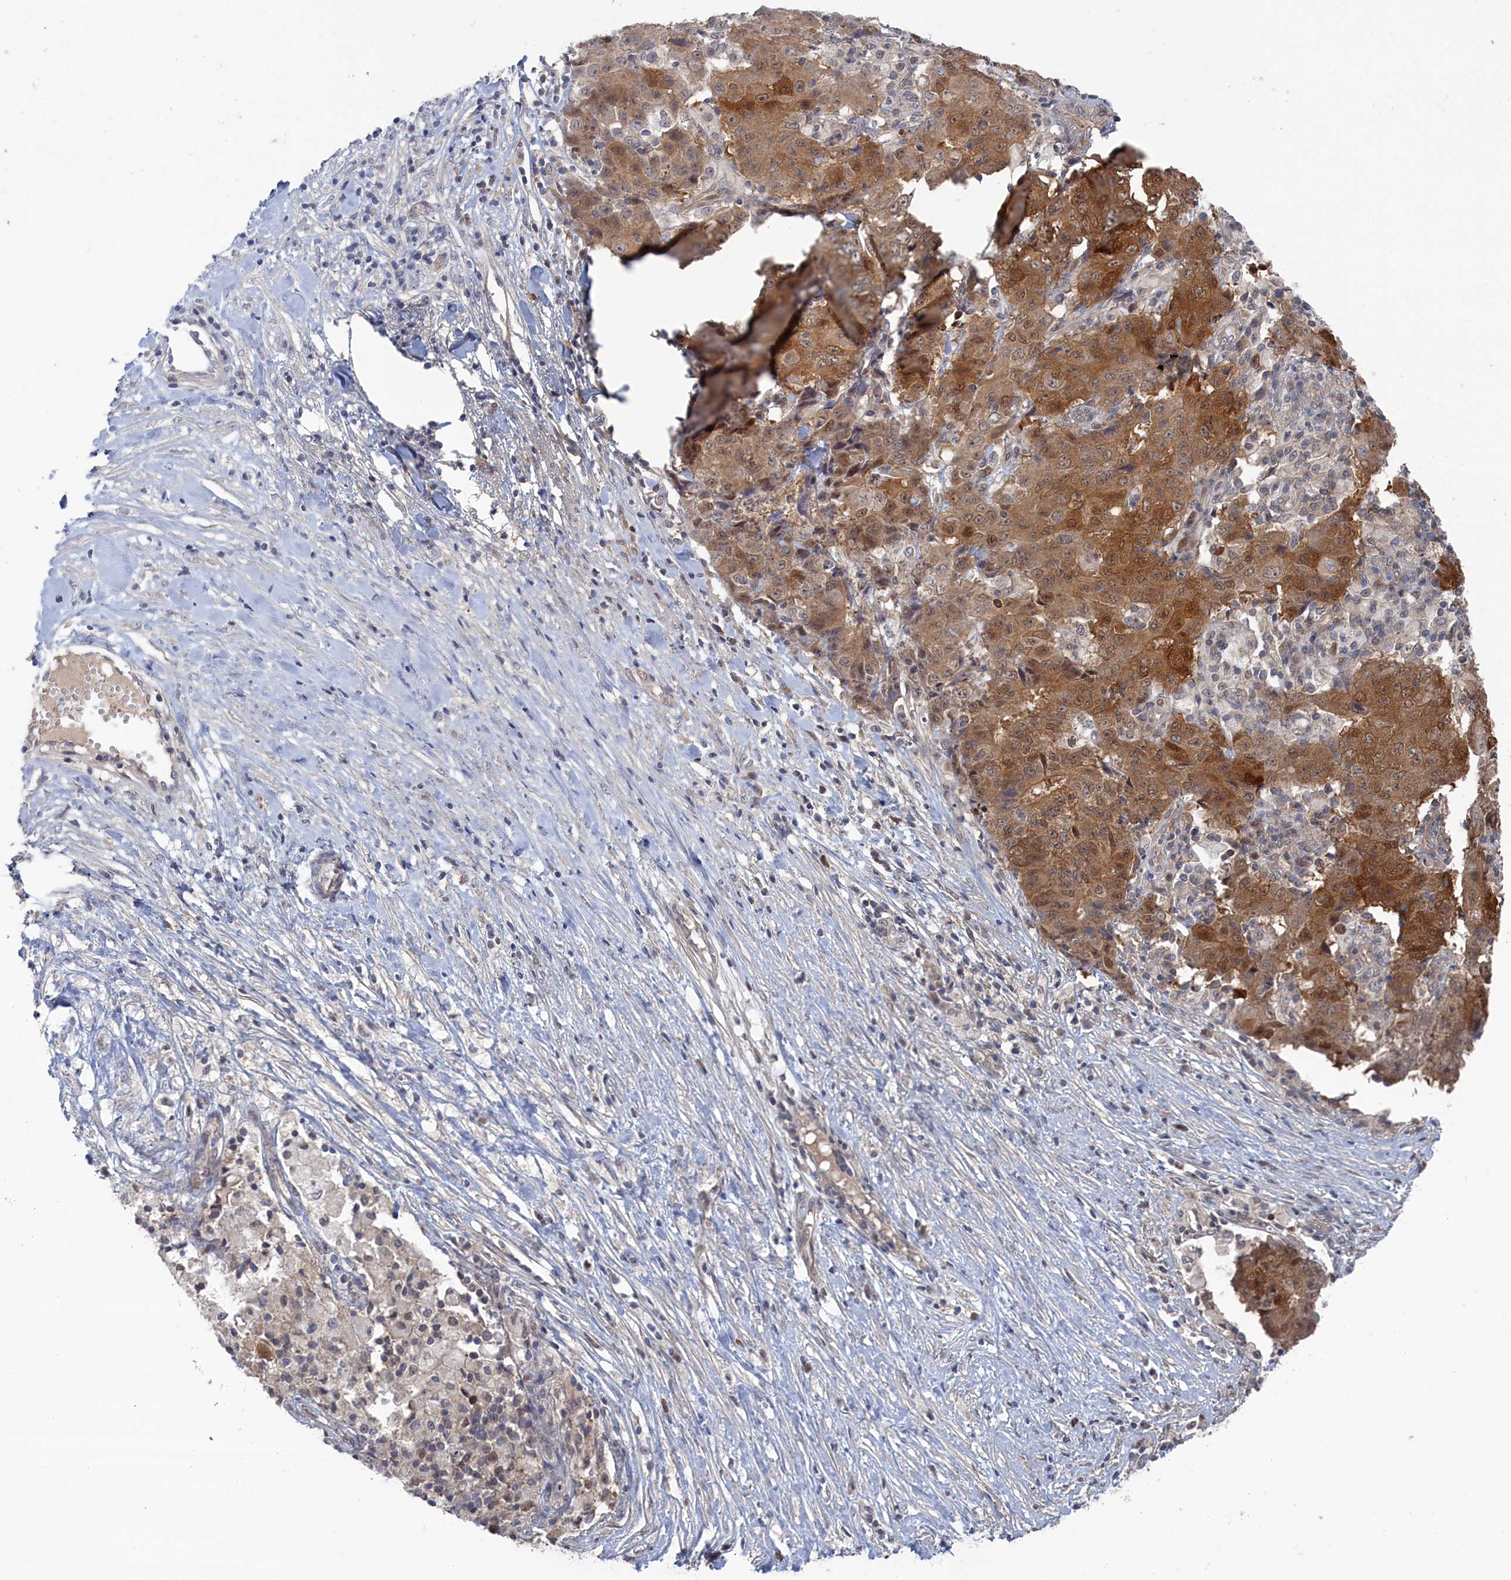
{"staining": {"intensity": "strong", "quantity": ">75%", "location": "cytoplasmic/membranous,nuclear"}, "tissue": "ovarian cancer", "cell_type": "Tumor cells", "image_type": "cancer", "snomed": [{"axis": "morphology", "description": "Carcinoma, endometroid"}, {"axis": "topography", "description": "Ovary"}], "caption": "Human ovarian endometroid carcinoma stained with a protein marker demonstrates strong staining in tumor cells.", "gene": "IRGQ", "patient": {"sex": "female", "age": 42}}